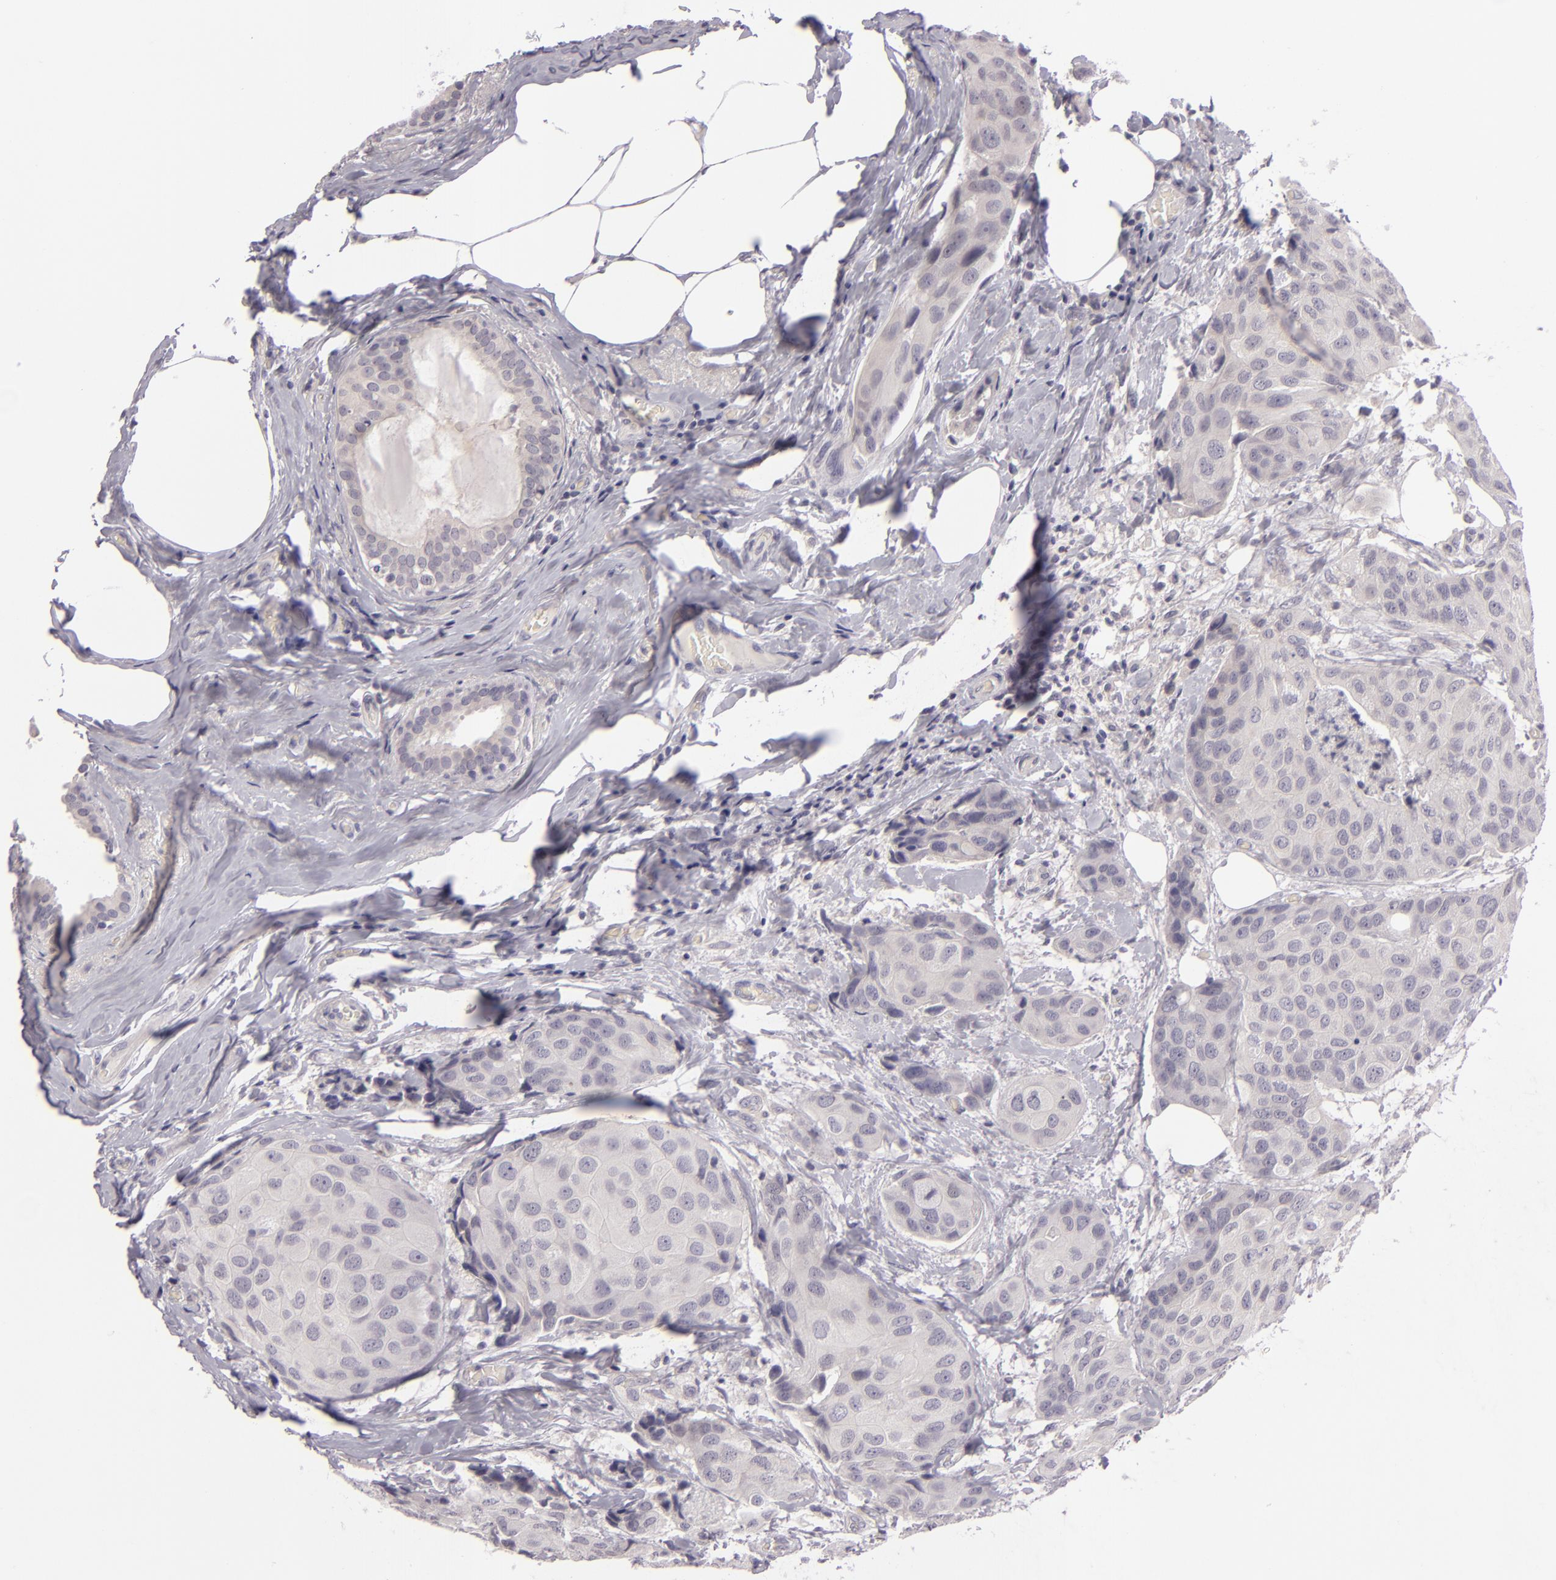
{"staining": {"intensity": "negative", "quantity": "none", "location": "none"}, "tissue": "breast cancer", "cell_type": "Tumor cells", "image_type": "cancer", "snomed": [{"axis": "morphology", "description": "Duct carcinoma"}, {"axis": "topography", "description": "Breast"}], "caption": "DAB immunohistochemical staining of breast cancer (invasive ductal carcinoma) demonstrates no significant staining in tumor cells.", "gene": "EGFL6", "patient": {"sex": "female", "age": 68}}